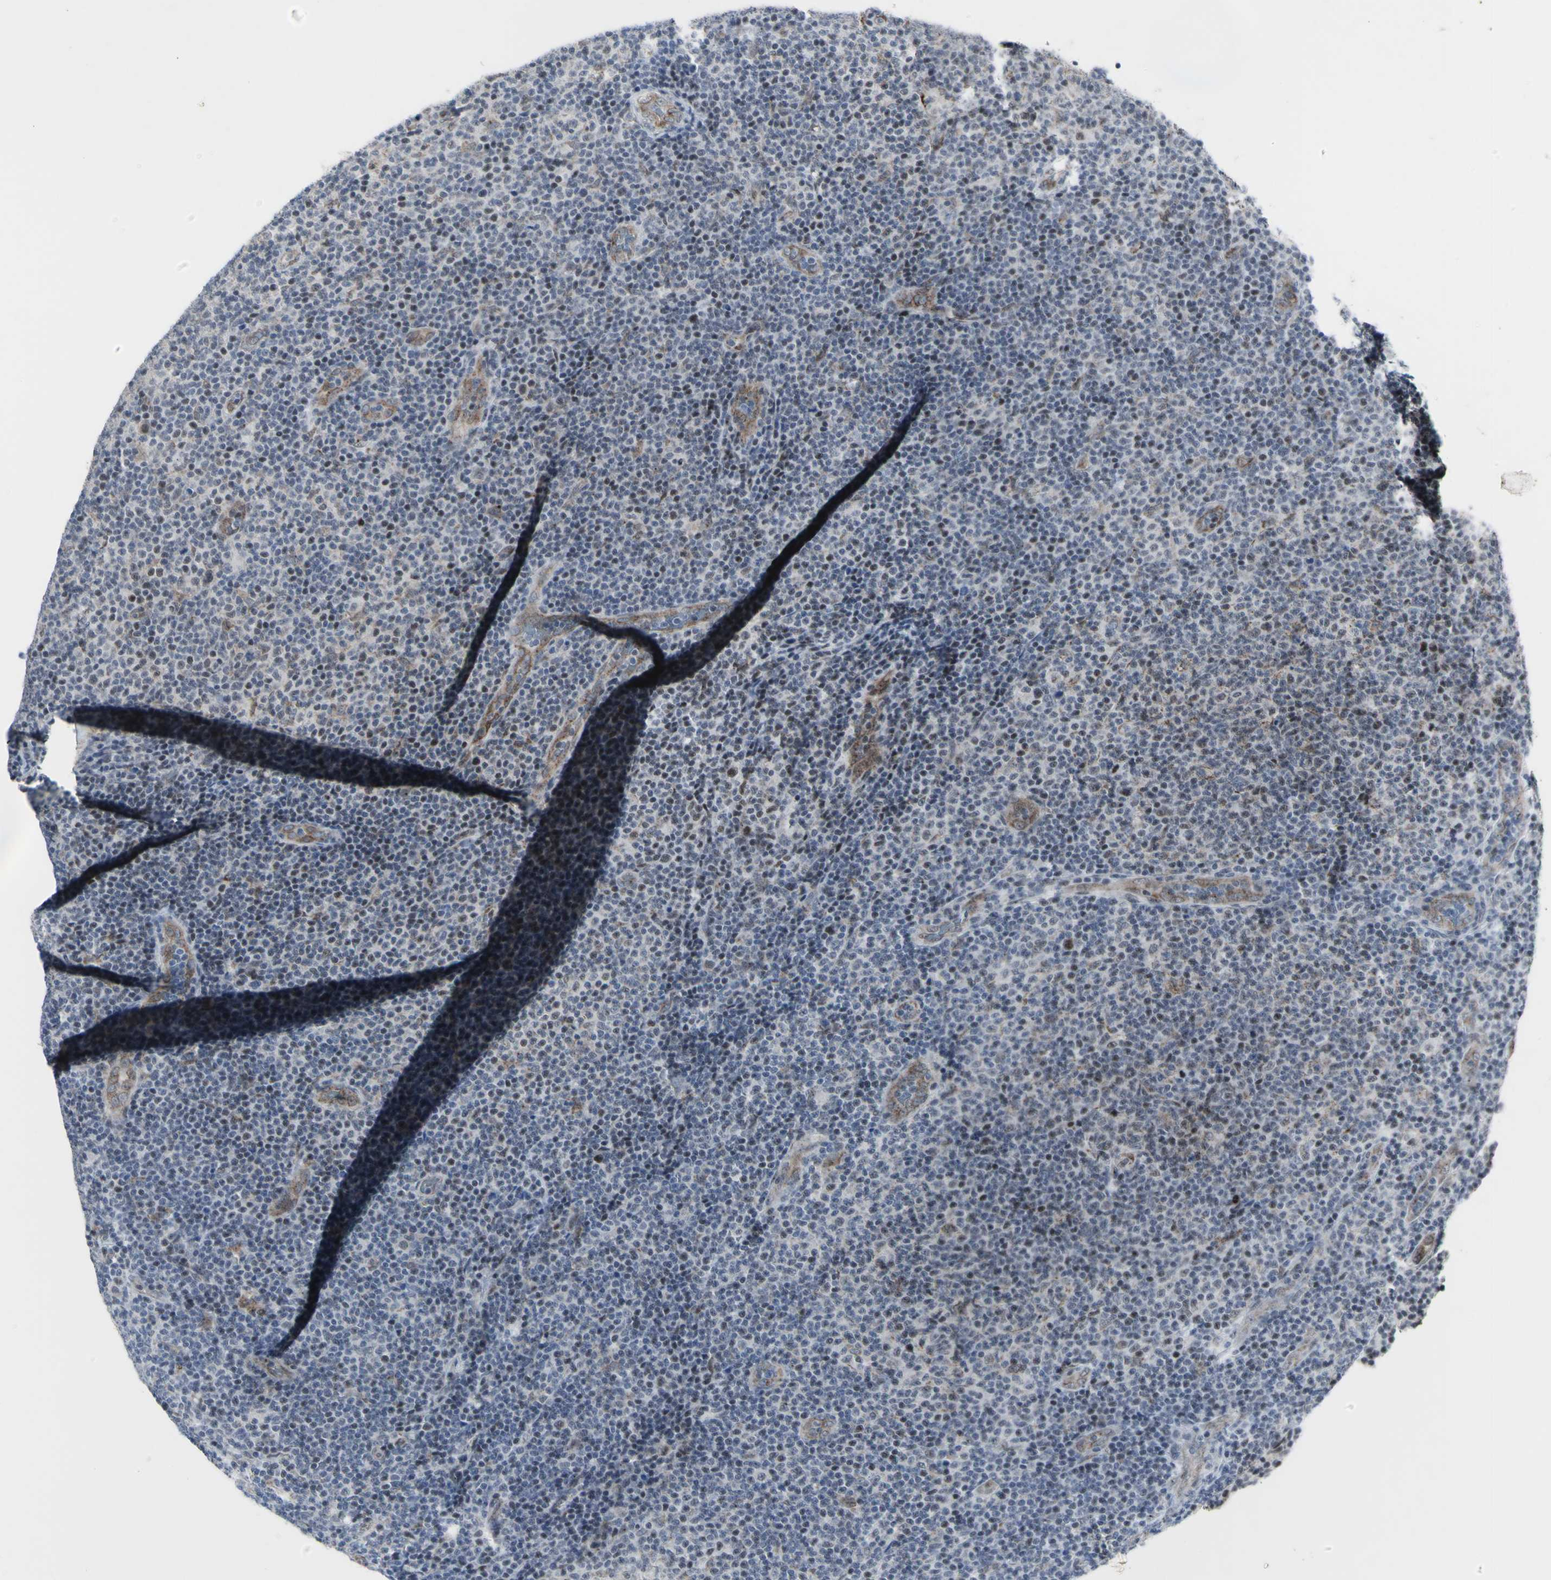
{"staining": {"intensity": "weak", "quantity": "<25%", "location": "cytoplasmic/membranous"}, "tissue": "lymphoma", "cell_type": "Tumor cells", "image_type": "cancer", "snomed": [{"axis": "morphology", "description": "Malignant lymphoma, non-Hodgkin's type, Low grade"}, {"axis": "topography", "description": "Lymph node"}], "caption": "IHC micrograph of human malignant lymphoma, non-Hodgkin's type (low-grade) stained for a protein (brown), which shows no positivity in tumor cells.", "gene": "DHRS7B", "patient": {"sex": "male", "age": 83}}